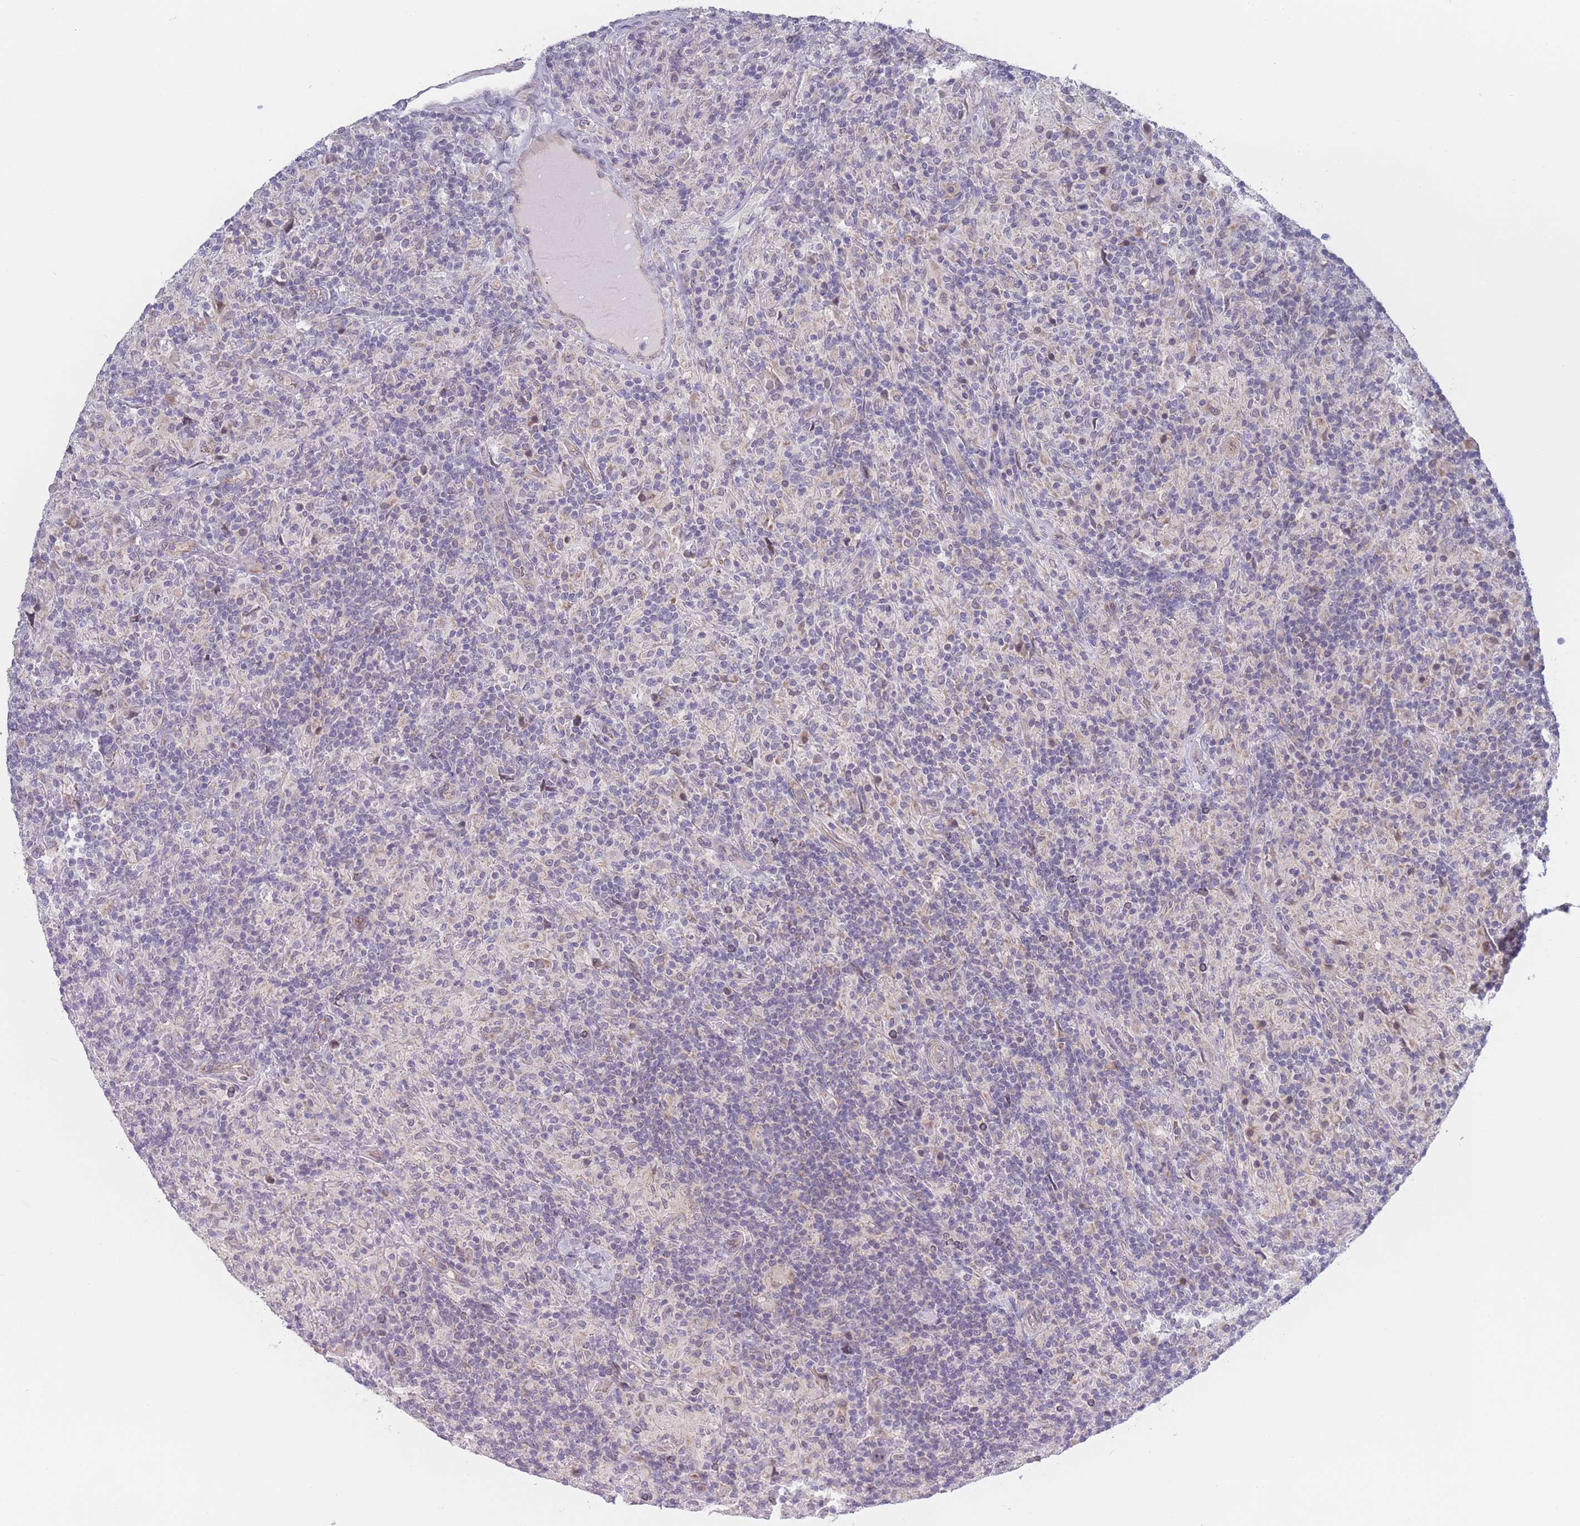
{"staining": {"intensity": "negative", "quantity": "none", "location": "none"}, "tissue": "lymphoma", "cell_type": "Tumor cells", "image_type": "cancer", "snomed": [{"axis": "morphology", "description": "Hodgkin's disease, NOS"}, {"axis": "topography", "description": "Lymph node"}], "caption": "Immunohistochemical staining of lymphoma exhibits no significant staining in tumor cells.", "gene": "FAM227B", "patient": {"sex": "male", "age": 70}}